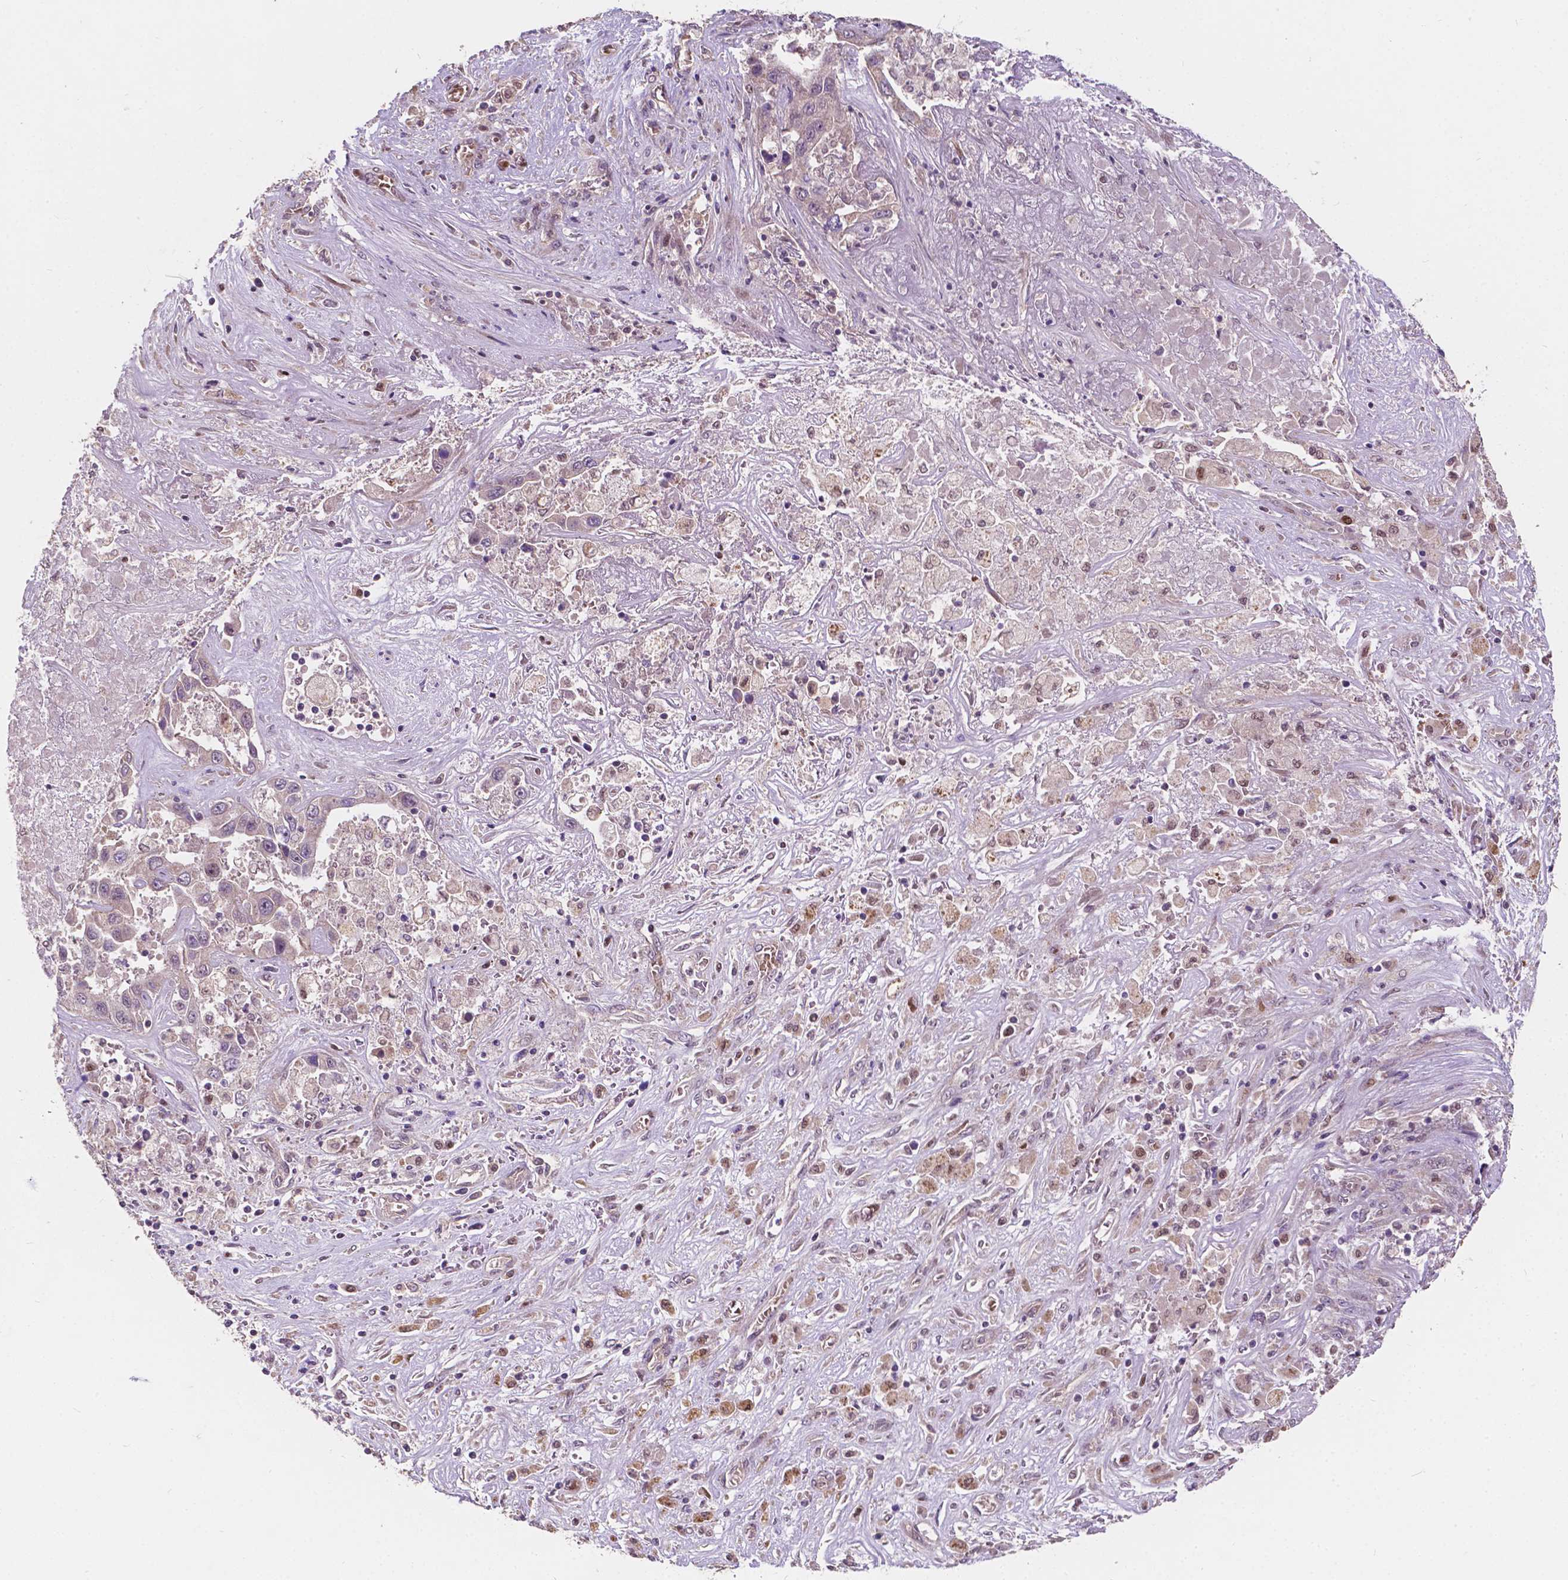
{"staining": {"intensity": "negative", "quantity": "none", "location": "none"}, "tissue": "liver cancer", "cell_type": "Tumor cells", "image_type": "cancer", "snomed": [{"axis": "morphology", "description": "Cholangiocarcinoma"}, {"axis": "topography", "description": "Liver"}], "caption": "Protein analysis of liver cancer shows no significant staining in tumor cells.", "gene": "DUSP16", "patient": {"sex": "female", "age": 52}}